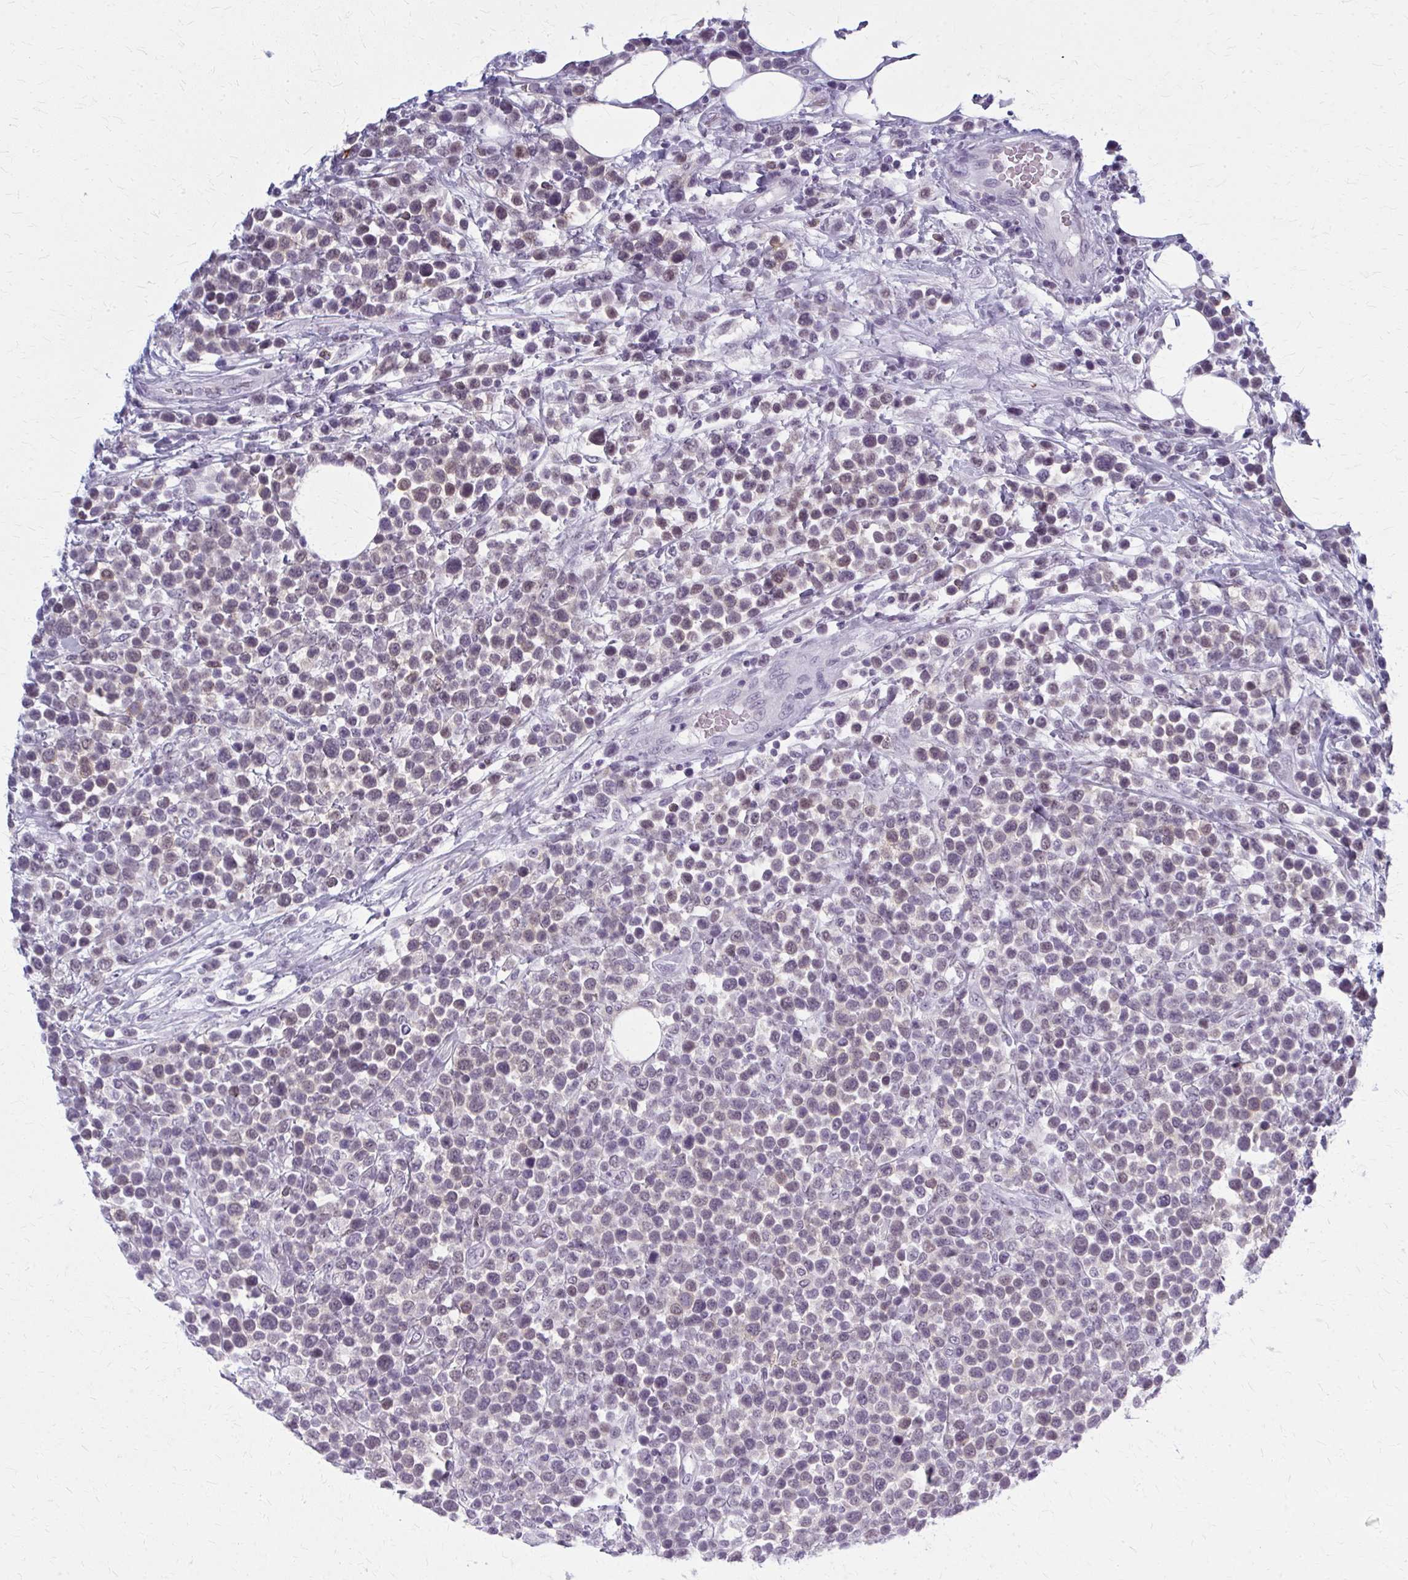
{"staining": {"intensity": "weak", "quantity": "<25%", "location": "nuclear"}, "tissue": "lymphoma", "cell_type": "Tumor cells", "image_type": "cancer", "snomed": [{"axis": "morphology", "description": "Malignant lymphoma, non-Hodgkin's type, Low grade"}, {"axis": "topography", "description": "Lymph node"}], "caption": "Immunohistochemistry photomicrograph of lymphoma stained for a protein (brown), which demonstrates no staining in tumor cells. (Stains: DAB (3,3'-diaminobenzidine) IHC with hematoxylin counter stain, Microscopy: brightfield microscopy at high magnification).", "gene": "CASQ2", "patient": {"sex": "male", "age": 60}}